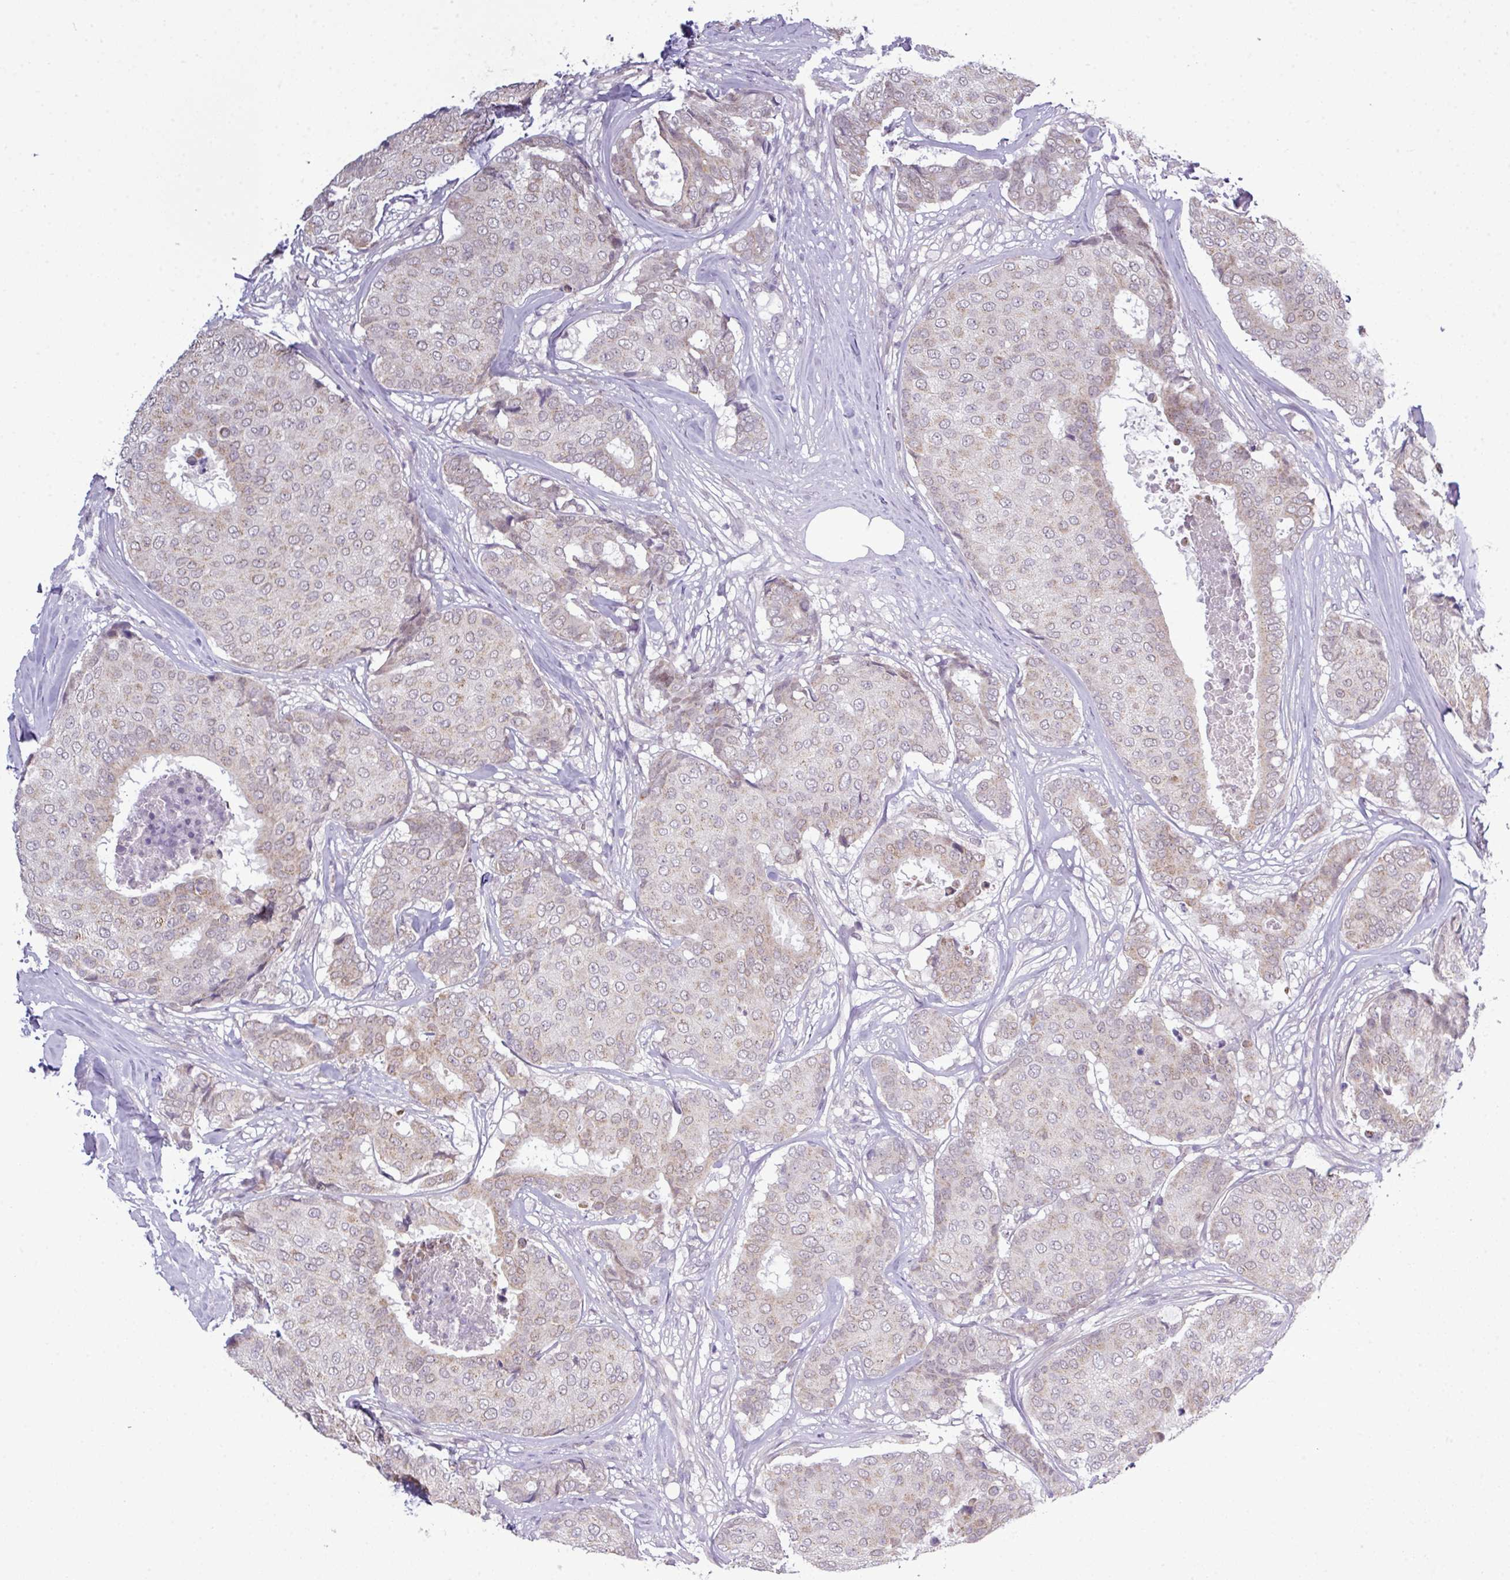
{"staining": {"intensity": "weak", "quantity": "25%-75%", "location": "cytoplasmic/membranous"}, "tissue": "breast cancer", "cell_type": "Tumor cells", "image_type": "cancer", "snomed": [{"axis": "morphology", "description": "Duct carcinoma"}, {"axis": "topography", "description": "Breast"}], "caption": "Immunohistochemical staining of breast cancer displays low levels of weak cytoplasmic/membranous protein positivity in approximately 25%-75% of tumor cells. The protein of interest is shown in brown color, while the nuclei are stained blue.", "gene": "ZNF217", "patient": {"sex": "female", "age": 75}}